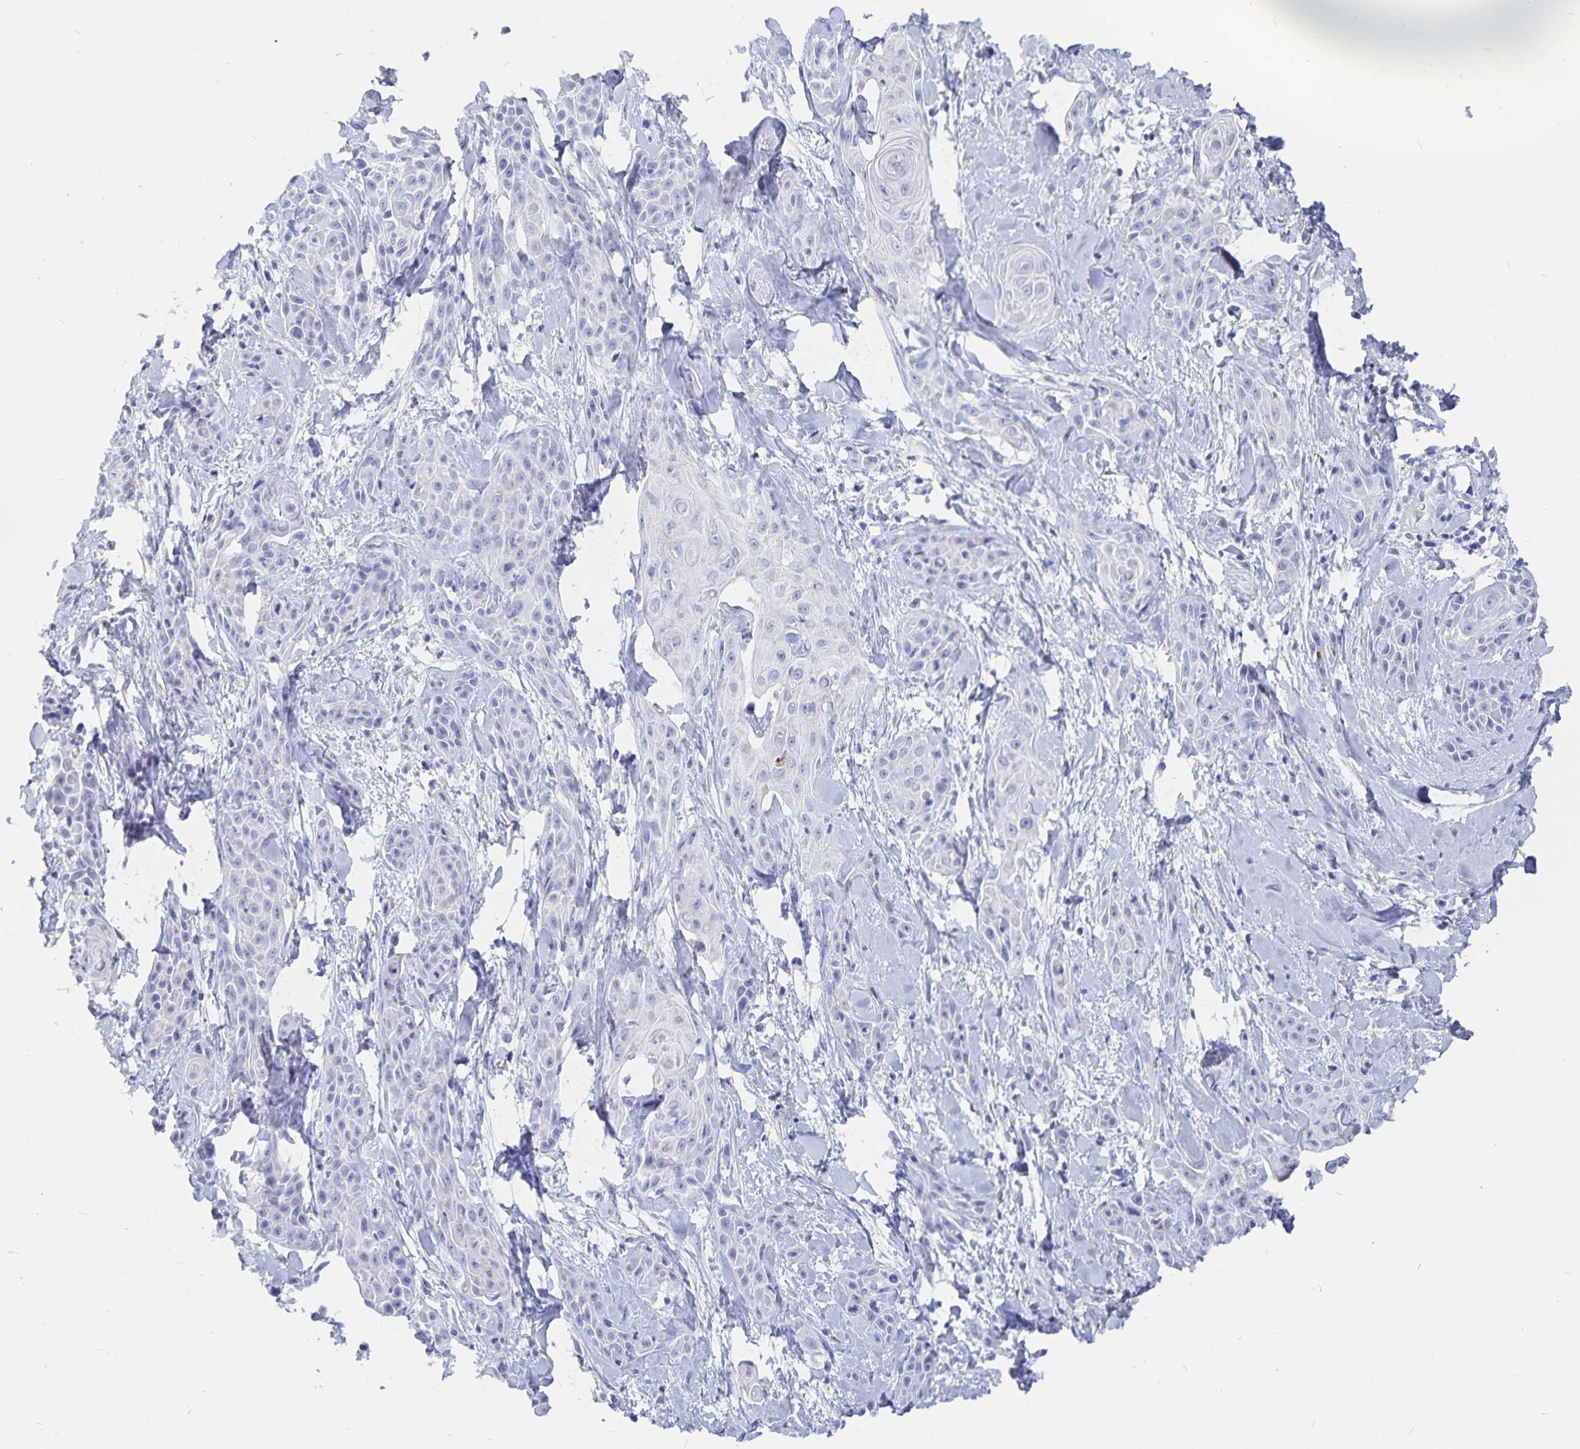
{"staining": {"intensity": "negative", "quantity": "none", "location": "none"}, "tissue": "skin cancer", "cell_type": "Tumor cells", "image_type": "cancer", "snomed": [{"axis": "morphology", "description": "Squamous cell carcinoma, NOS"}, {"axis": "topography", "description": "Skin"}, {"axis": "topography", "description": "Anal"}], "caption": "Immunohistochemistry (IHC) image of neoplastic tissue: squamous cell carcinoma (skin) stained with DAB (3,3'-diaminobenzidine) displays no significant protein positivity in tumor cells.", "gene": "INSL5", "patient": {"sex": "male", "age": 64}}